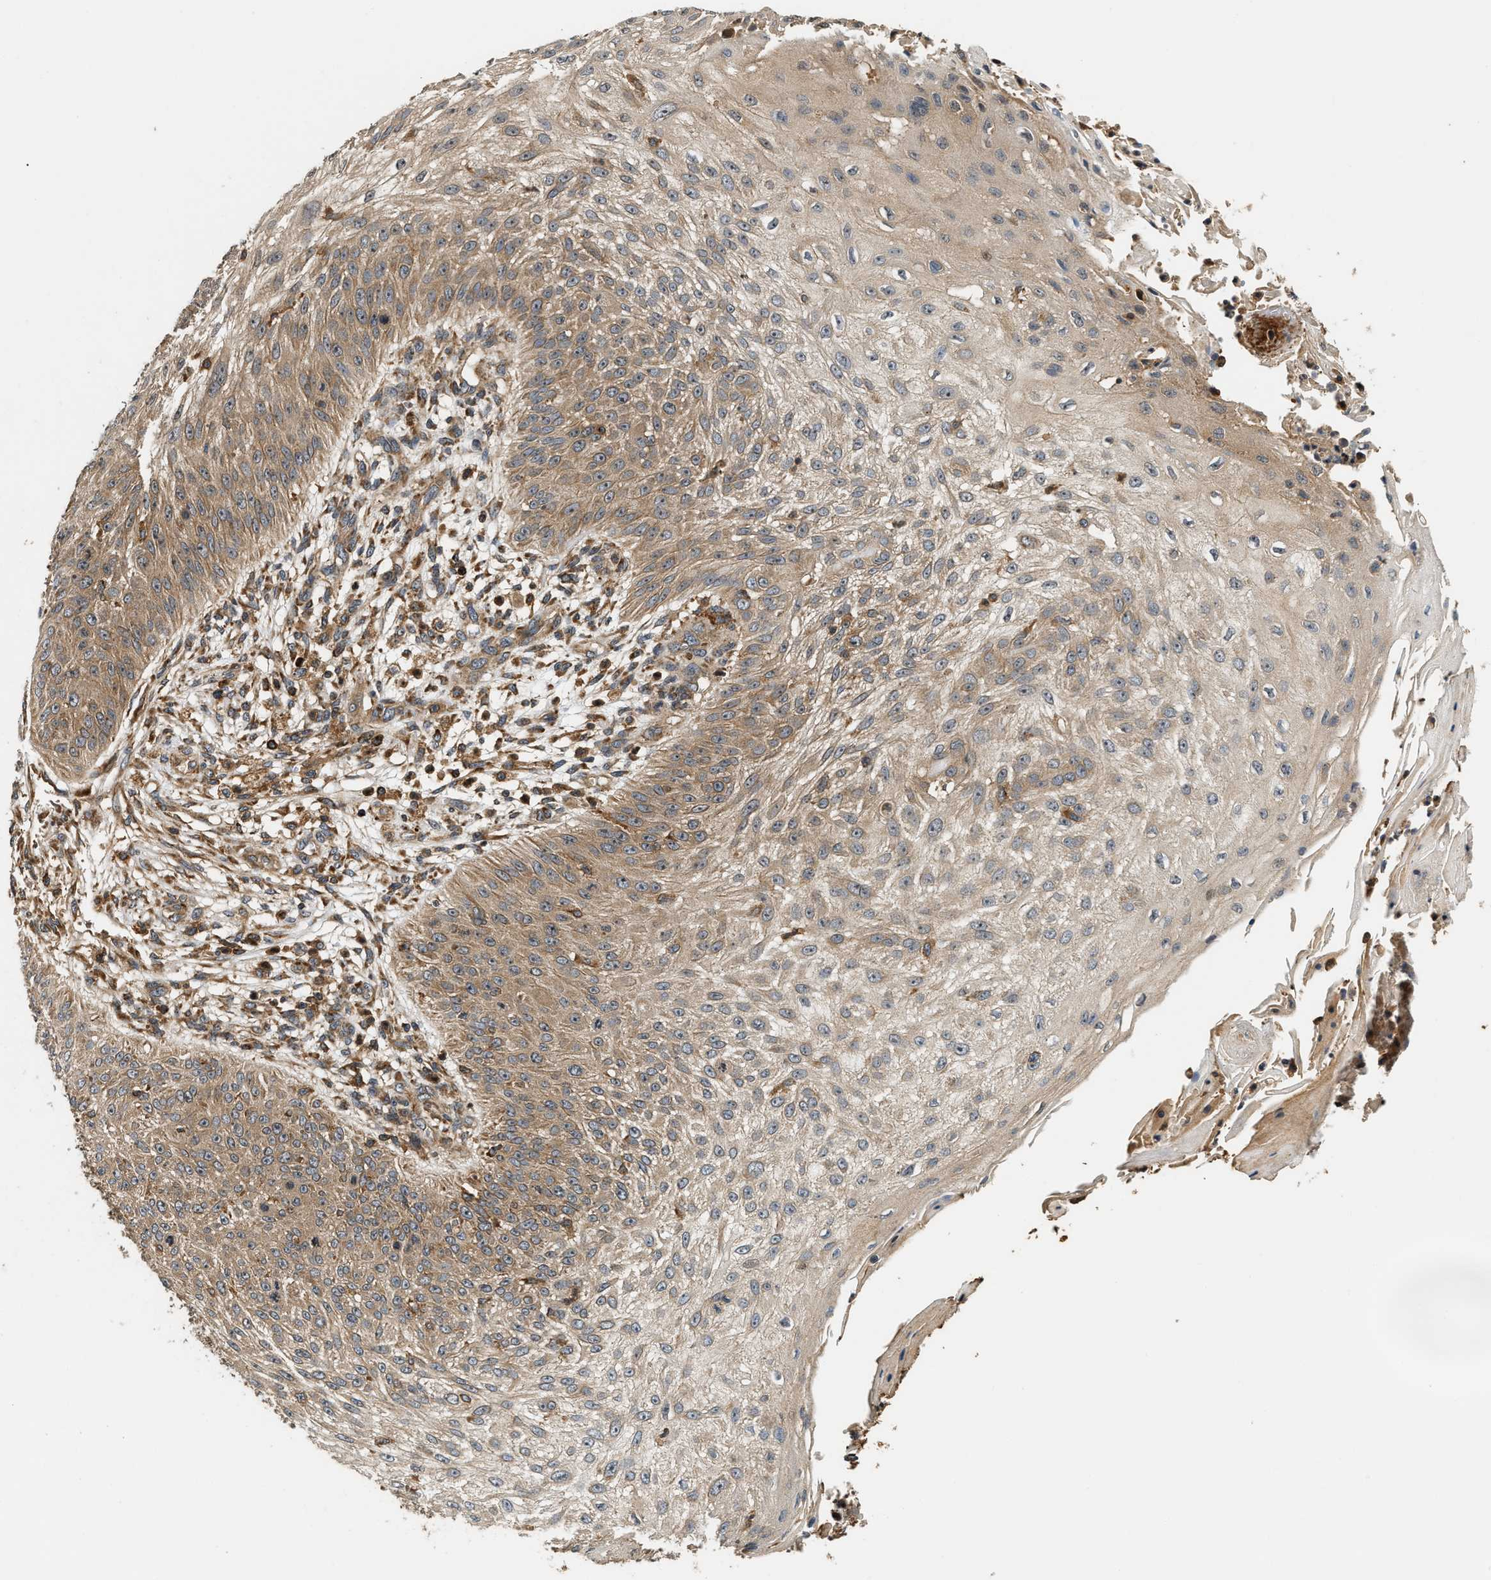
{"staining": {"intensity": "moderate", "quantity": ">75%", "location": "cytoplasmic/membranous"}, "tissue": "skin cancer", "cell_type": "Tumor cells", "image_type": "cancer", "snomed": [{"axis": "morphology", "description": "Squamous cell carcinoma, NOS"}, {"axis": "topography", "description": "Skin"}], "caption": "This is an image of IHC staining of skin cancer, which shows moderate positivity in the cytoplasmic/membranous of tumor cells.", "gene": "SNX5", "patient": {"sex": "female", "age": 80}}